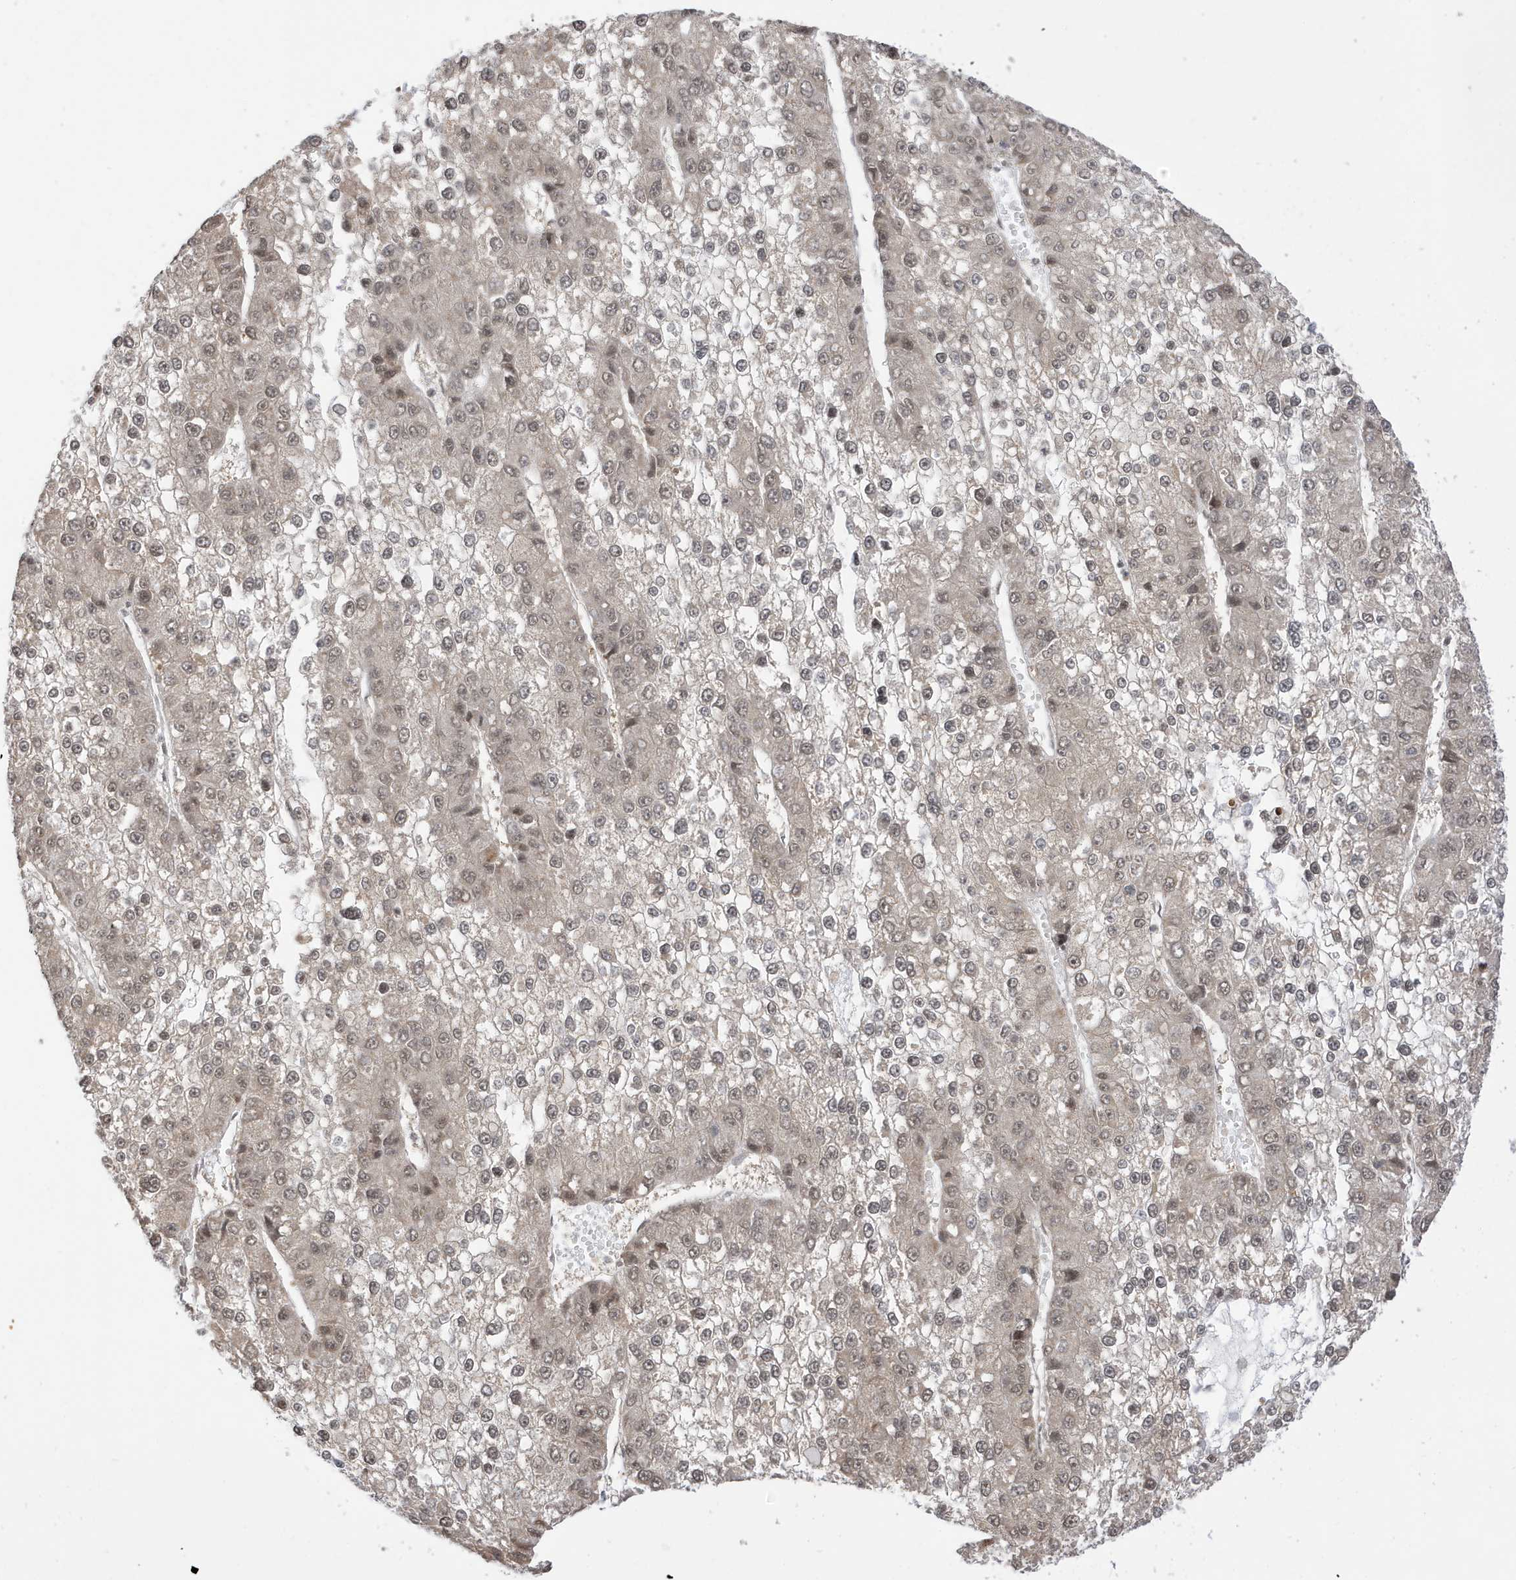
{"staining": {"intensity": "weak", "quantity": ">75%", "location": "nuclear"}, "tissue": "liver cancer", "cell_type": "Tumor cells", "image_type": "cancer", "snomed": [{"axis": "morphology", "description": "Carcinoma, Hepatocellular, NOS"}, {"axis": "topography", "description": "Liver"}], "caption": "This histopathology image reveals liver cancer (hepatocellular carcinoma) stained with immunohistochemistry (IHC) to label a protein in brown. The nuclear of tumor cells show weak positivity for the protein. Nuclei are counter-stained blue.", "gene": "TAB3", "patient": {"sex": "female", "age": 73}}